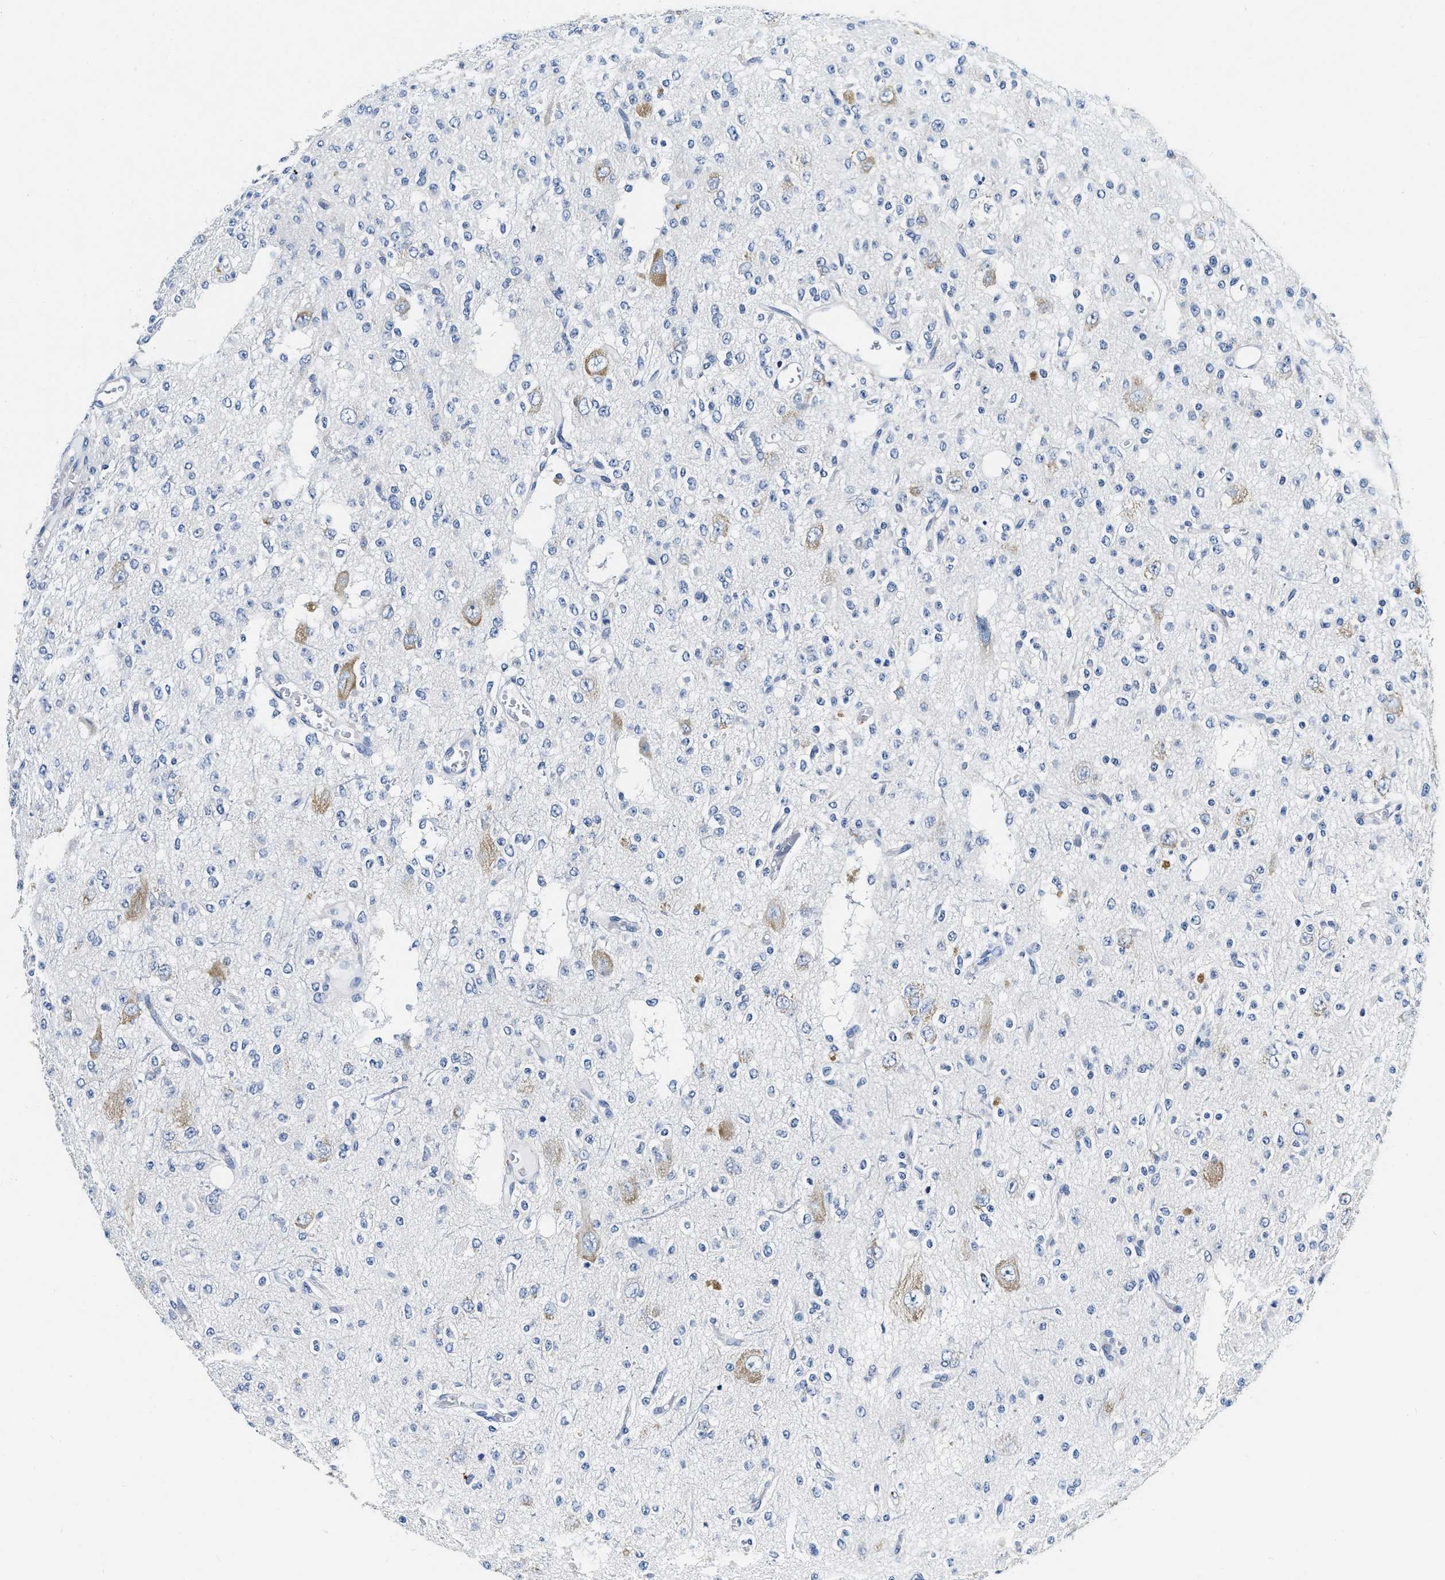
{"staining": {"intensity": "negative", "quantity": "none", "location": "none"}, "tissue": "glioma", "cell_type": "Tumor cells", "image_type": "cancer", "snomed": [{"axis": "morphology", "description": "Glioma, malignant, Low grade"}, {"axis": "topography", "description": "Brain"}], "caption": "Photomicrograph shows no protein positivity in tumor cells of malignant glioma (low-grade) tissue.", "gene": "EIF2AK2", "patient": {"sex": "male", "age": 38}}